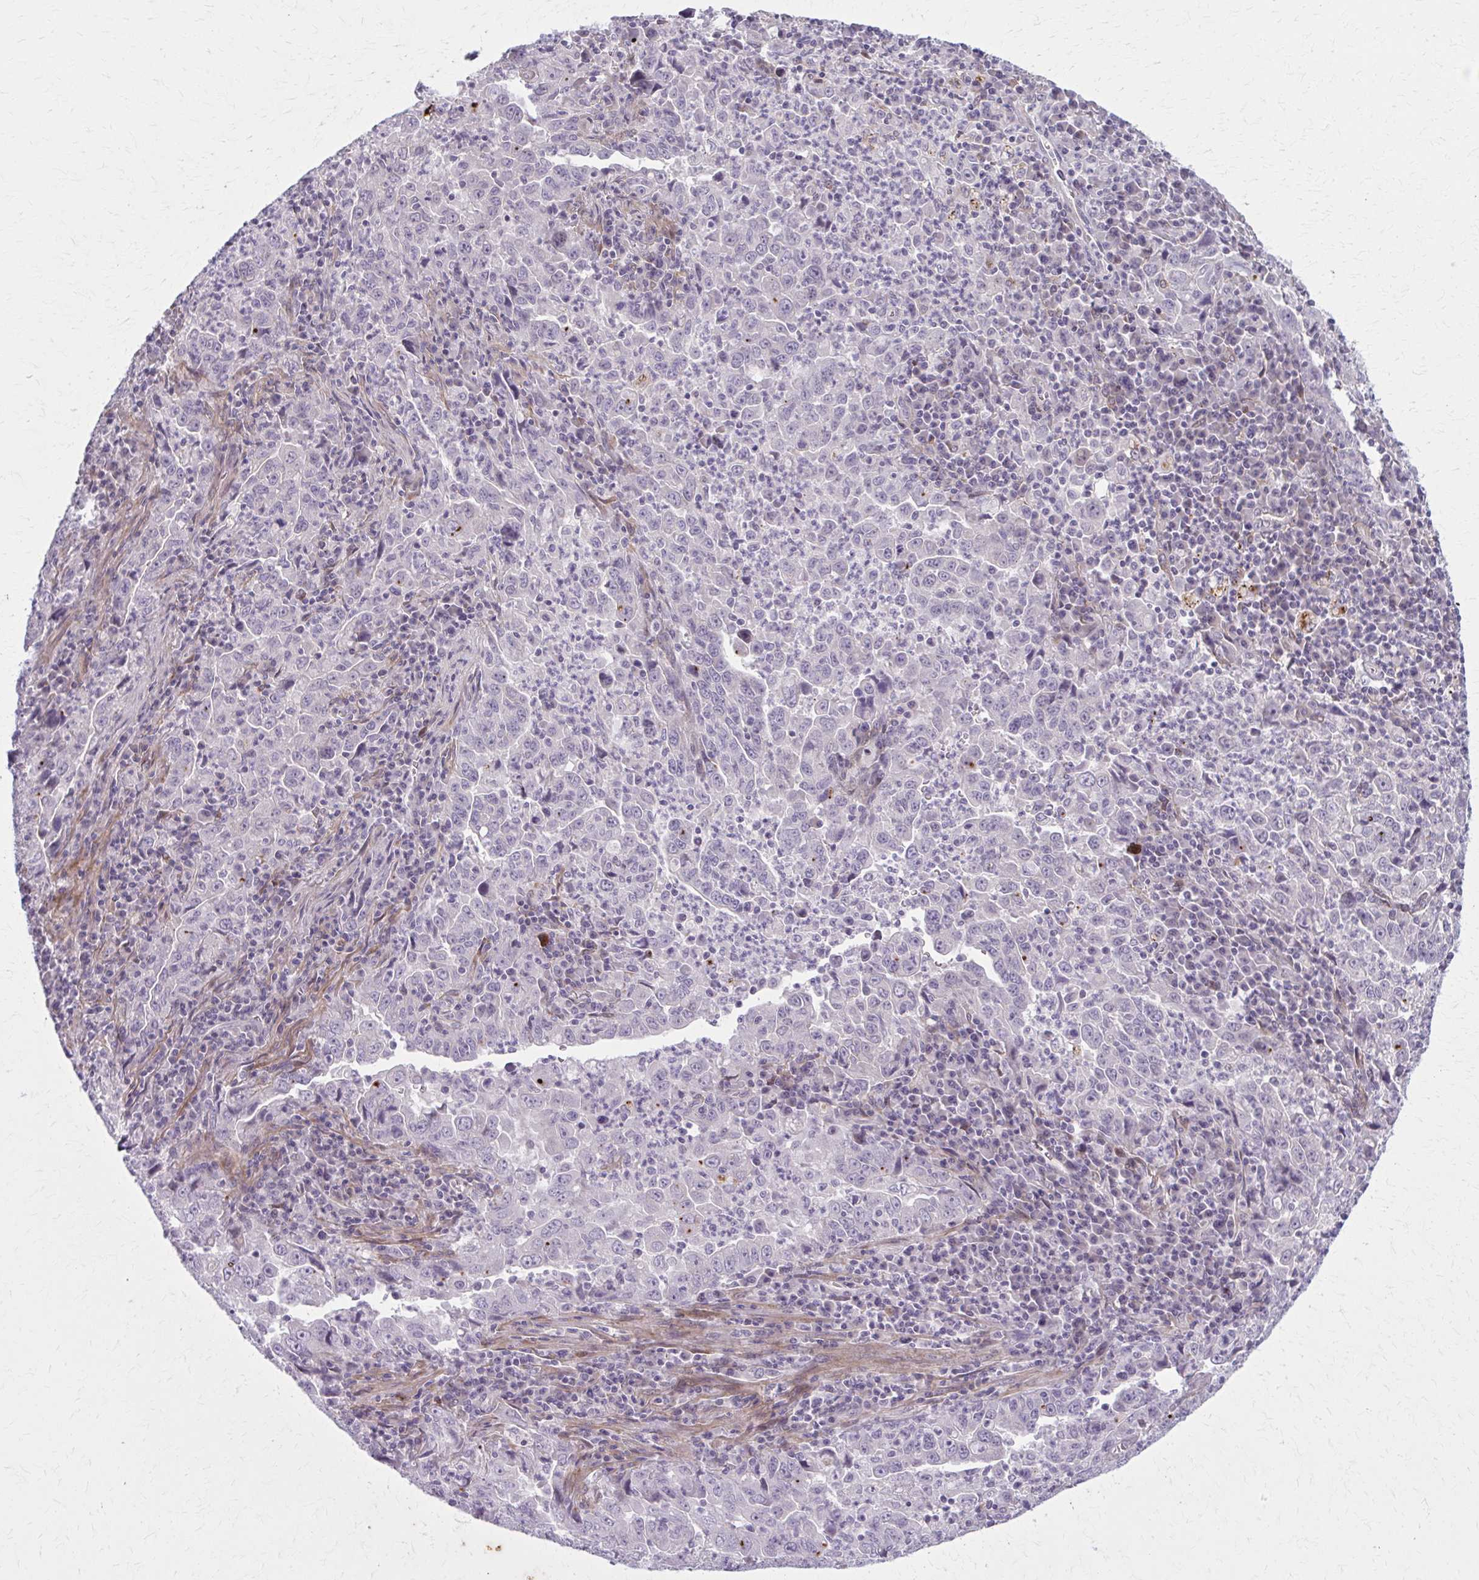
{"staining": {"intensity": "negative", "quantity": "none", "location": "none"}, "tissue": "lung cancer", "cell_type": "Tumor cells", "image_type": "cancer", "snomed": [{"axis": "morphology", "description": "Adenocarcinoma, NOS"}, {"axis": "topography", "description": "Lung"}], "caption": "Tumor cells are negative for brown protein staining in lung cancer (adenocarcinoma).", "gene": "NUMBL", "patient": {"sex": "male", "age": 67}}